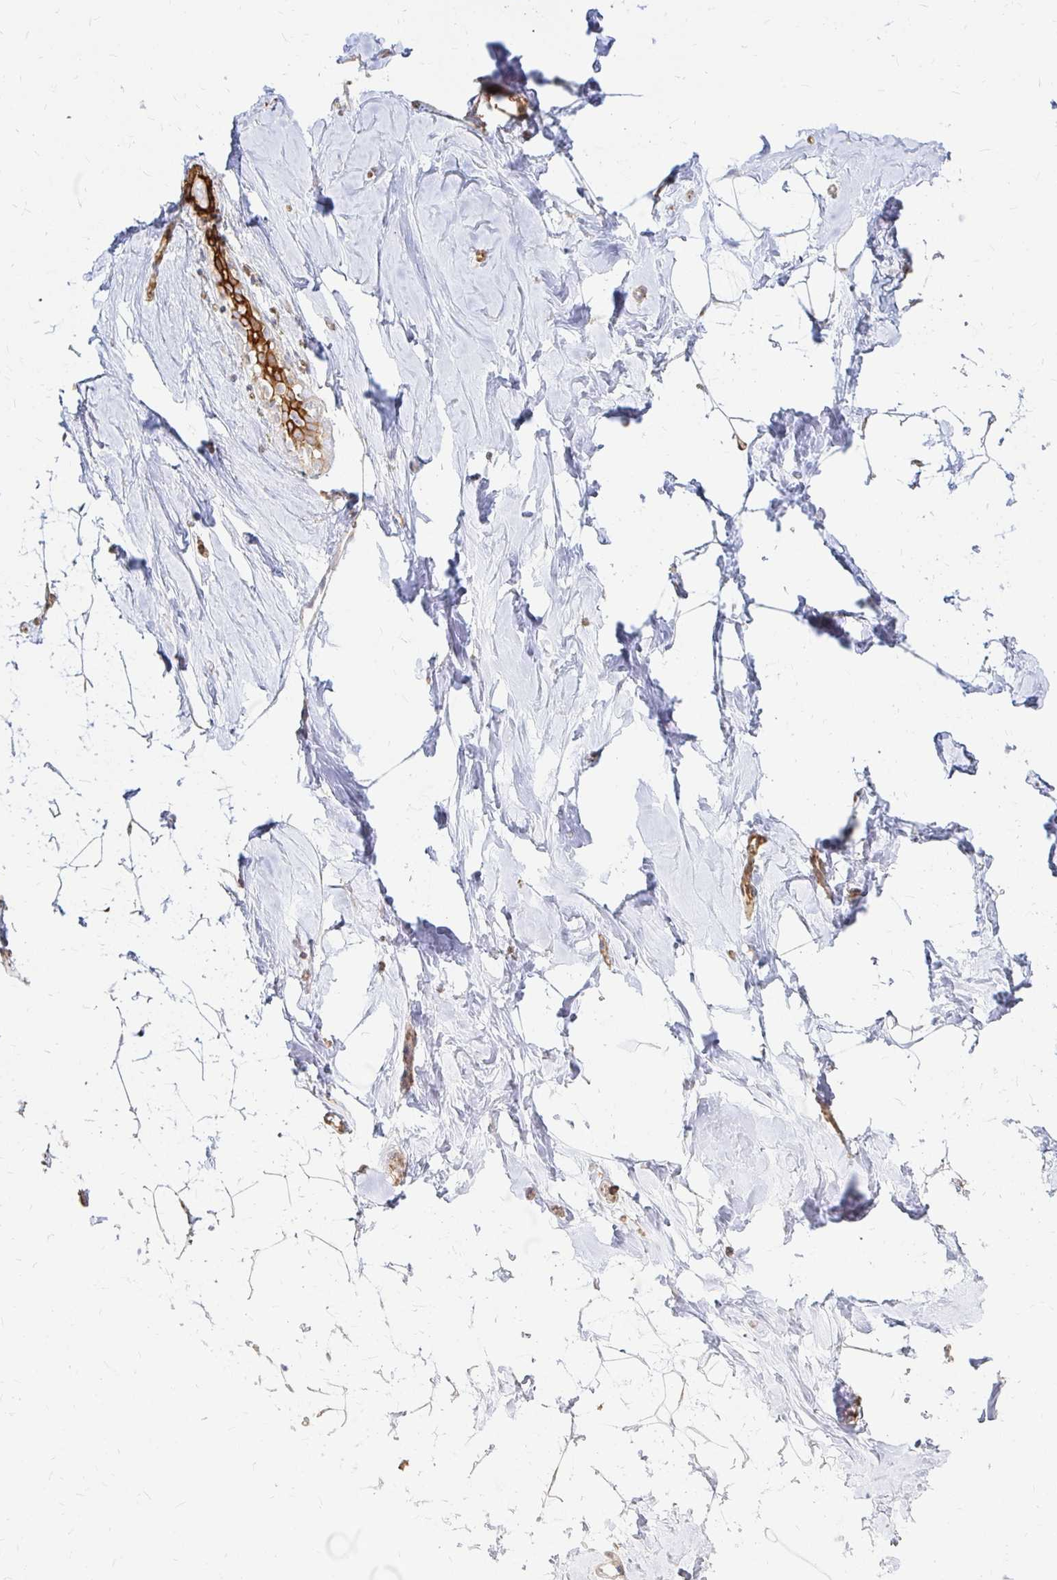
{"staining": {"intensity": "negative", "quantity": "none", "location": "none"}, "tissue": "breast", "cell_type": "Adipocytes", "image_type": "normal", "snomed": [{"axis": "morphology", "description": "Normal tissue, NOS"}, {"axis": "topography", "description": "Breast"}], "caption": "This histopathology image is of benign breast stained with immunohistochemistry to label a protein in brown with the nuclei are counter-stained blue. There is no expression in adipocytes.", "gene": "CAST", "patient": {"sex": "female", "age": 32}}